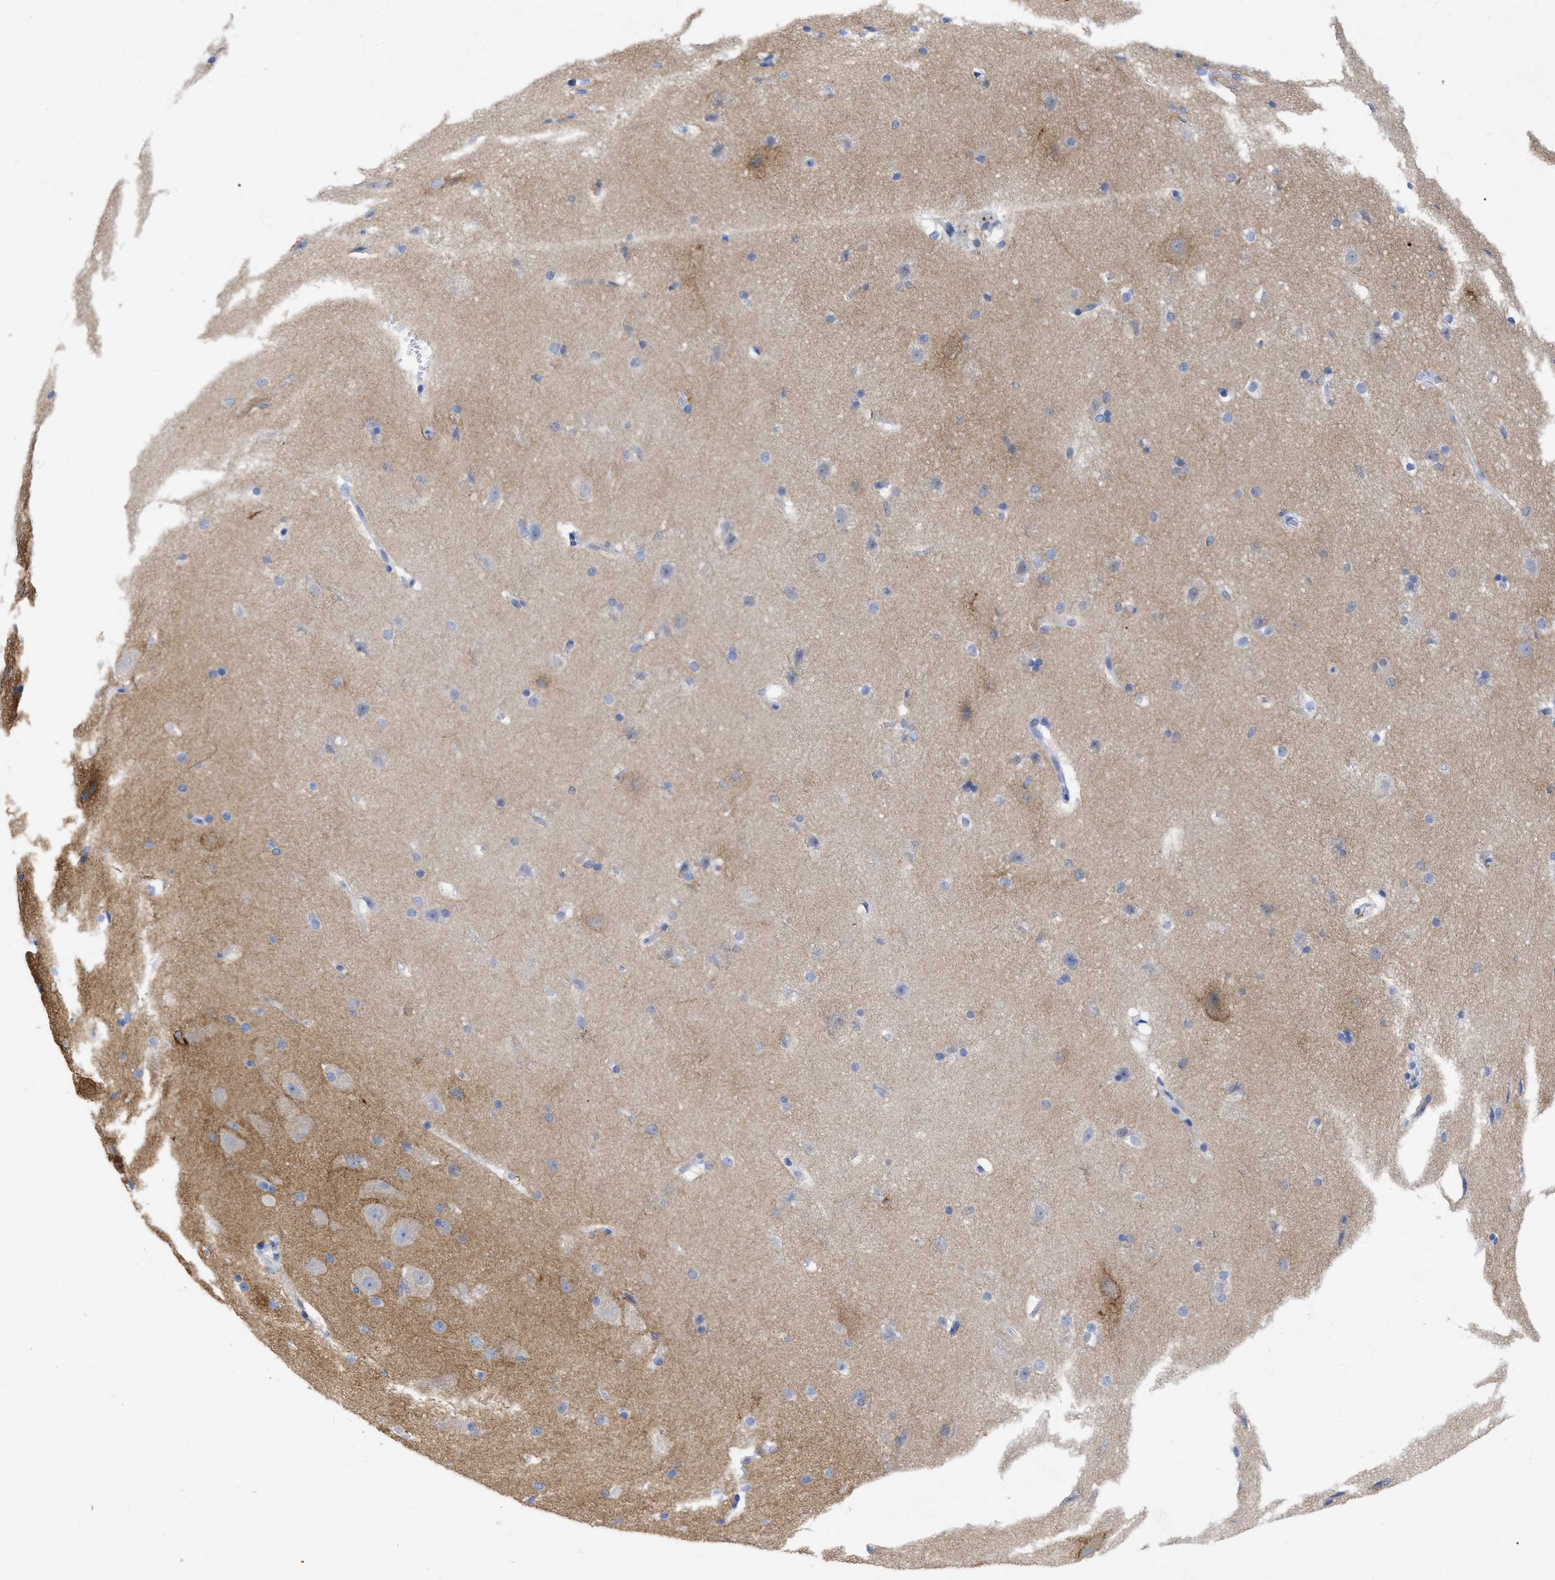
{"staining": {"intensity": "negative", "quantity": "none", "location": "none"}, "tissue": "cerebral cortex", "cell_type": "Endothelial cells", "image_type": "normal", "snomed": [{"axis": "morphology", "description": "Normal tissue, NOS"}, {"axis": "topography", "description": "Cerebral cortex"}, {"axis": "topography", "description": "Hippocampus"}], "caption": "Endothelial cells show no significant protein positivity in unremarkable cerebral cortex. (DAB immunohistochemistry, high magnification).", "gene": "HAPLN1", "patient": {"sex": "female", "age": 19}}